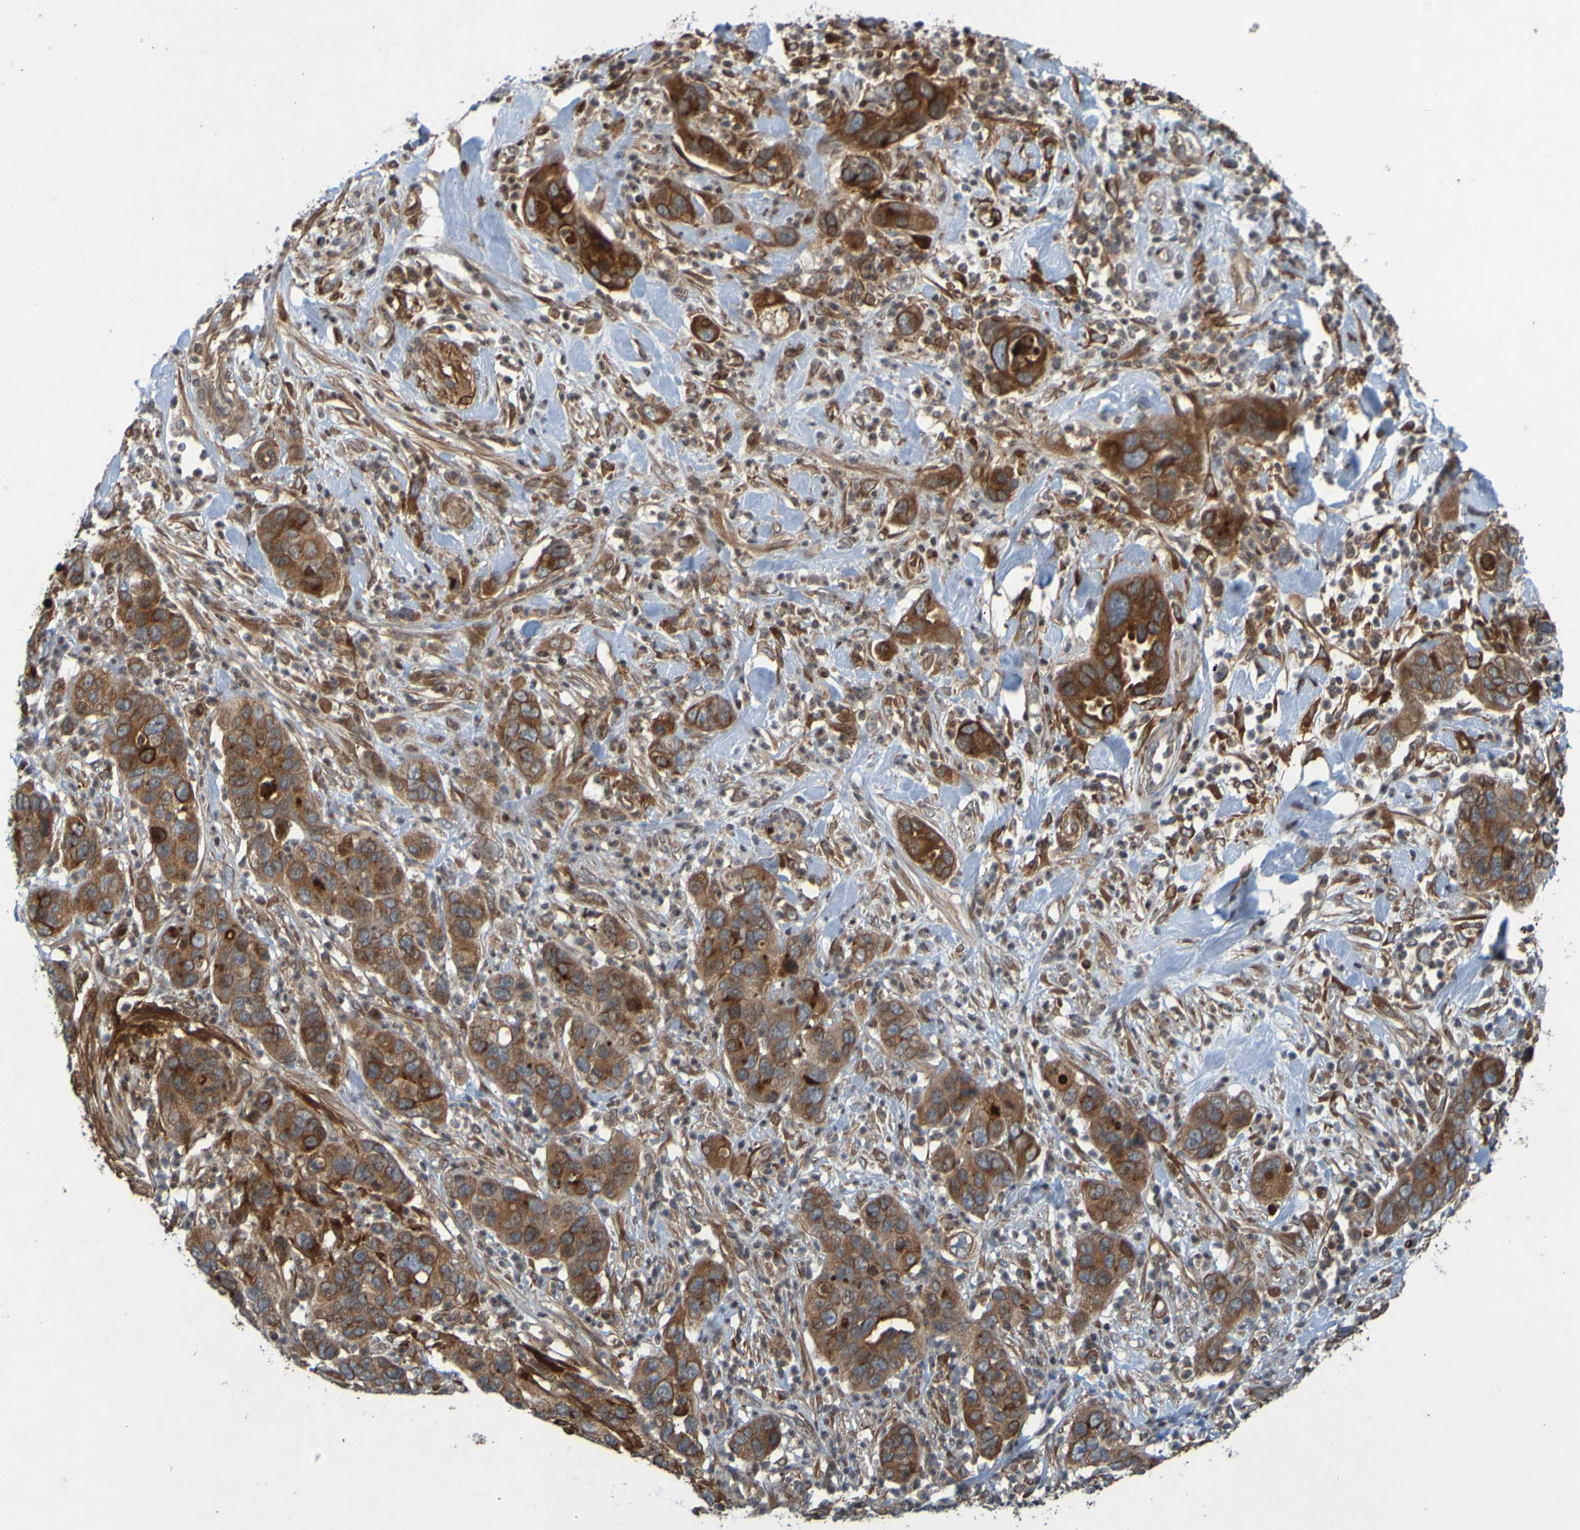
{"staining": {"intensity": "moderate", "quantity": ">75%", "location": "cytoplasmic/membranous"}, "tissue": "pancreatic cancer", "cell_type": "Tumor cells", "image_type": "cancer", "snomed": [{"axis": "morphology", "description": "Adenocarcinoma, NOS"}, {"axis": "topography", "description": "Pancreas"}], "caption": "A medium amount of moderate cytoplasmic/membranous positivity is appreciated in about >75% of tumor cells in pancreatic cancer (adenocarcinoma) tissue.", "gene": "GUCY1A1", "patient": {"sex": "female", "age": 71}}